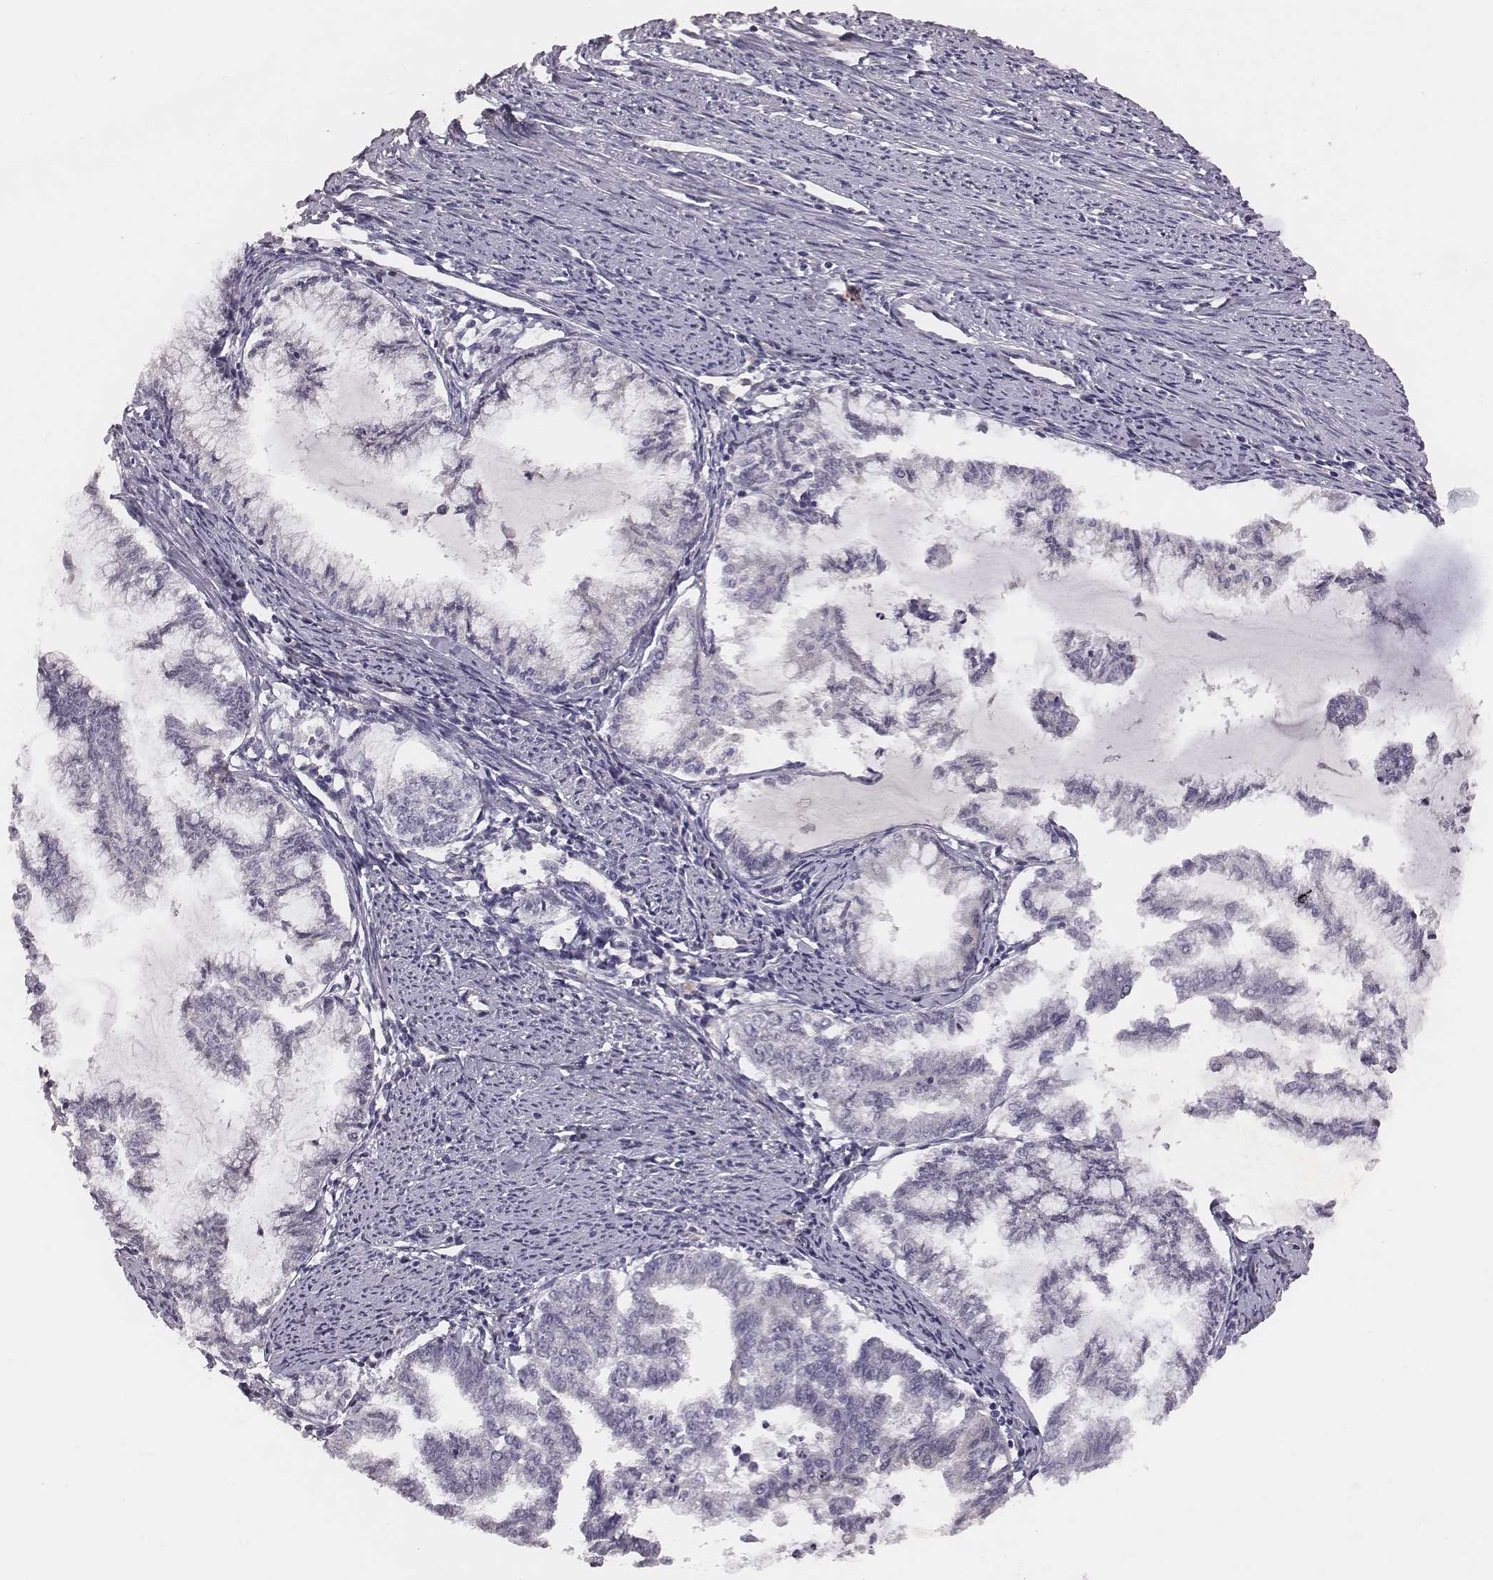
{"staining": {"intensity": "negative", "quantity": "none", "location": "none"}, "tissue": "endometrial cancer", "cell_type": "Tumor cells", "image_type": "cancer", "snomed": [{"axis": "morphology", "description": "Adenocarcinoma, NOS"}, {"axis": "topography", "description": "Endometrium"}], "caption": "Immunohistochemistry (IHC) histopathology image of neoplastic tissue: human endometrial cancer stained with DAB (3,3'-diaminobenzidine) displays no significant protein expression in tumor cells. Nuclei are stained in blue.", "gene": "SCARF1", "patient": {"sex": "female", "age": 79}}